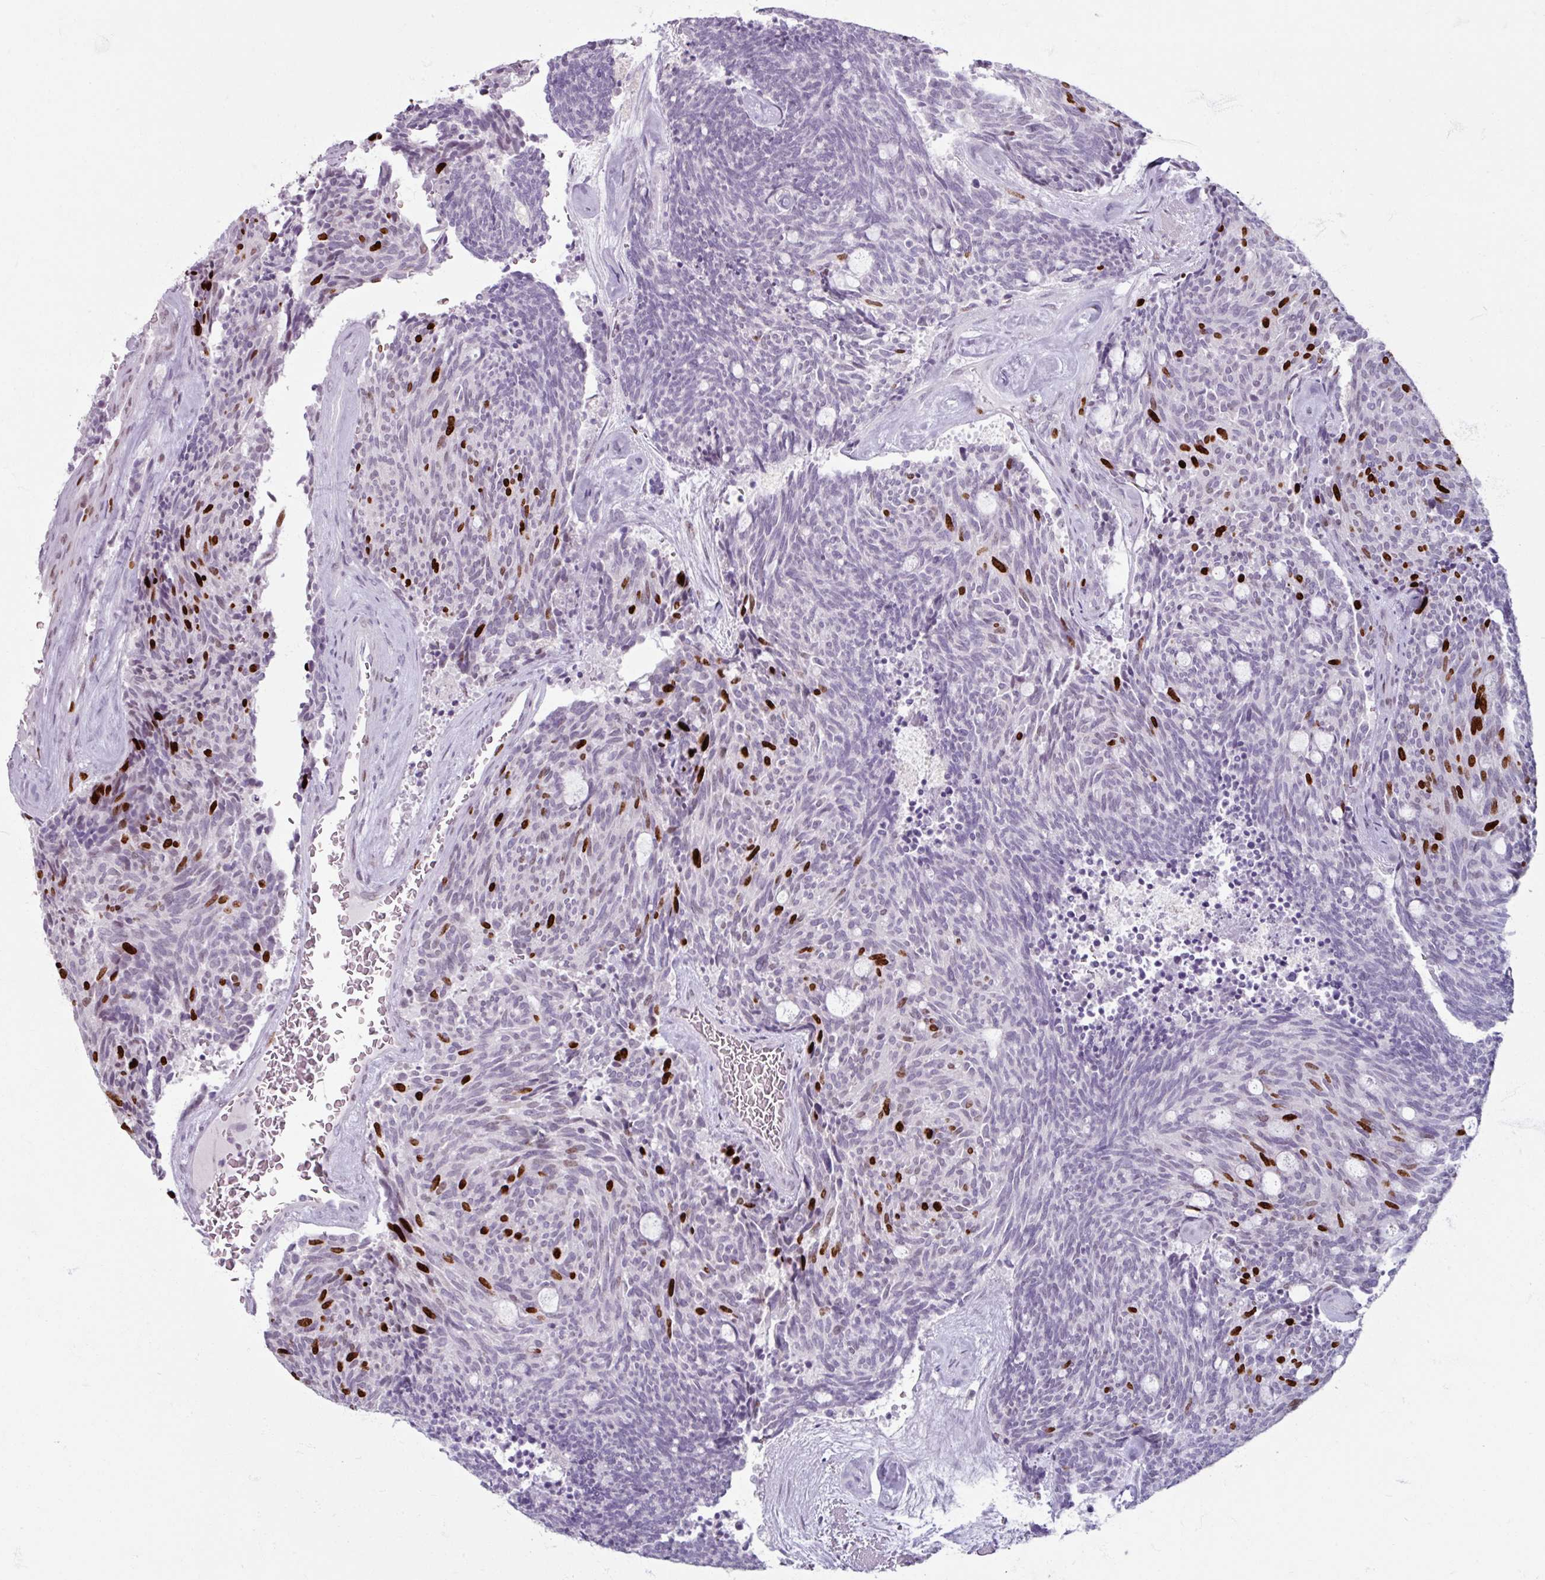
{"staining": {"intensity": "strong", "quantity": "25%-75%", "location": "nuclear"}, "tissue": "carcinoid", "cell_type": "Tumor cells", "image_type": "cancer", "snomed": [{"axis": "morphology", "description": "Carcinoid, malignant, NOS"}, {"axis": "topography", "description": "Pancreas"}], "caption": "Tumor cells reveal strong nuclear expression in about 25%-75% of cells in carcinoid. (DAB IHC with brightfield microscopy, high magnification).", "gene": "ATAD2", "patient": {"sex": "female", "age": 54}}